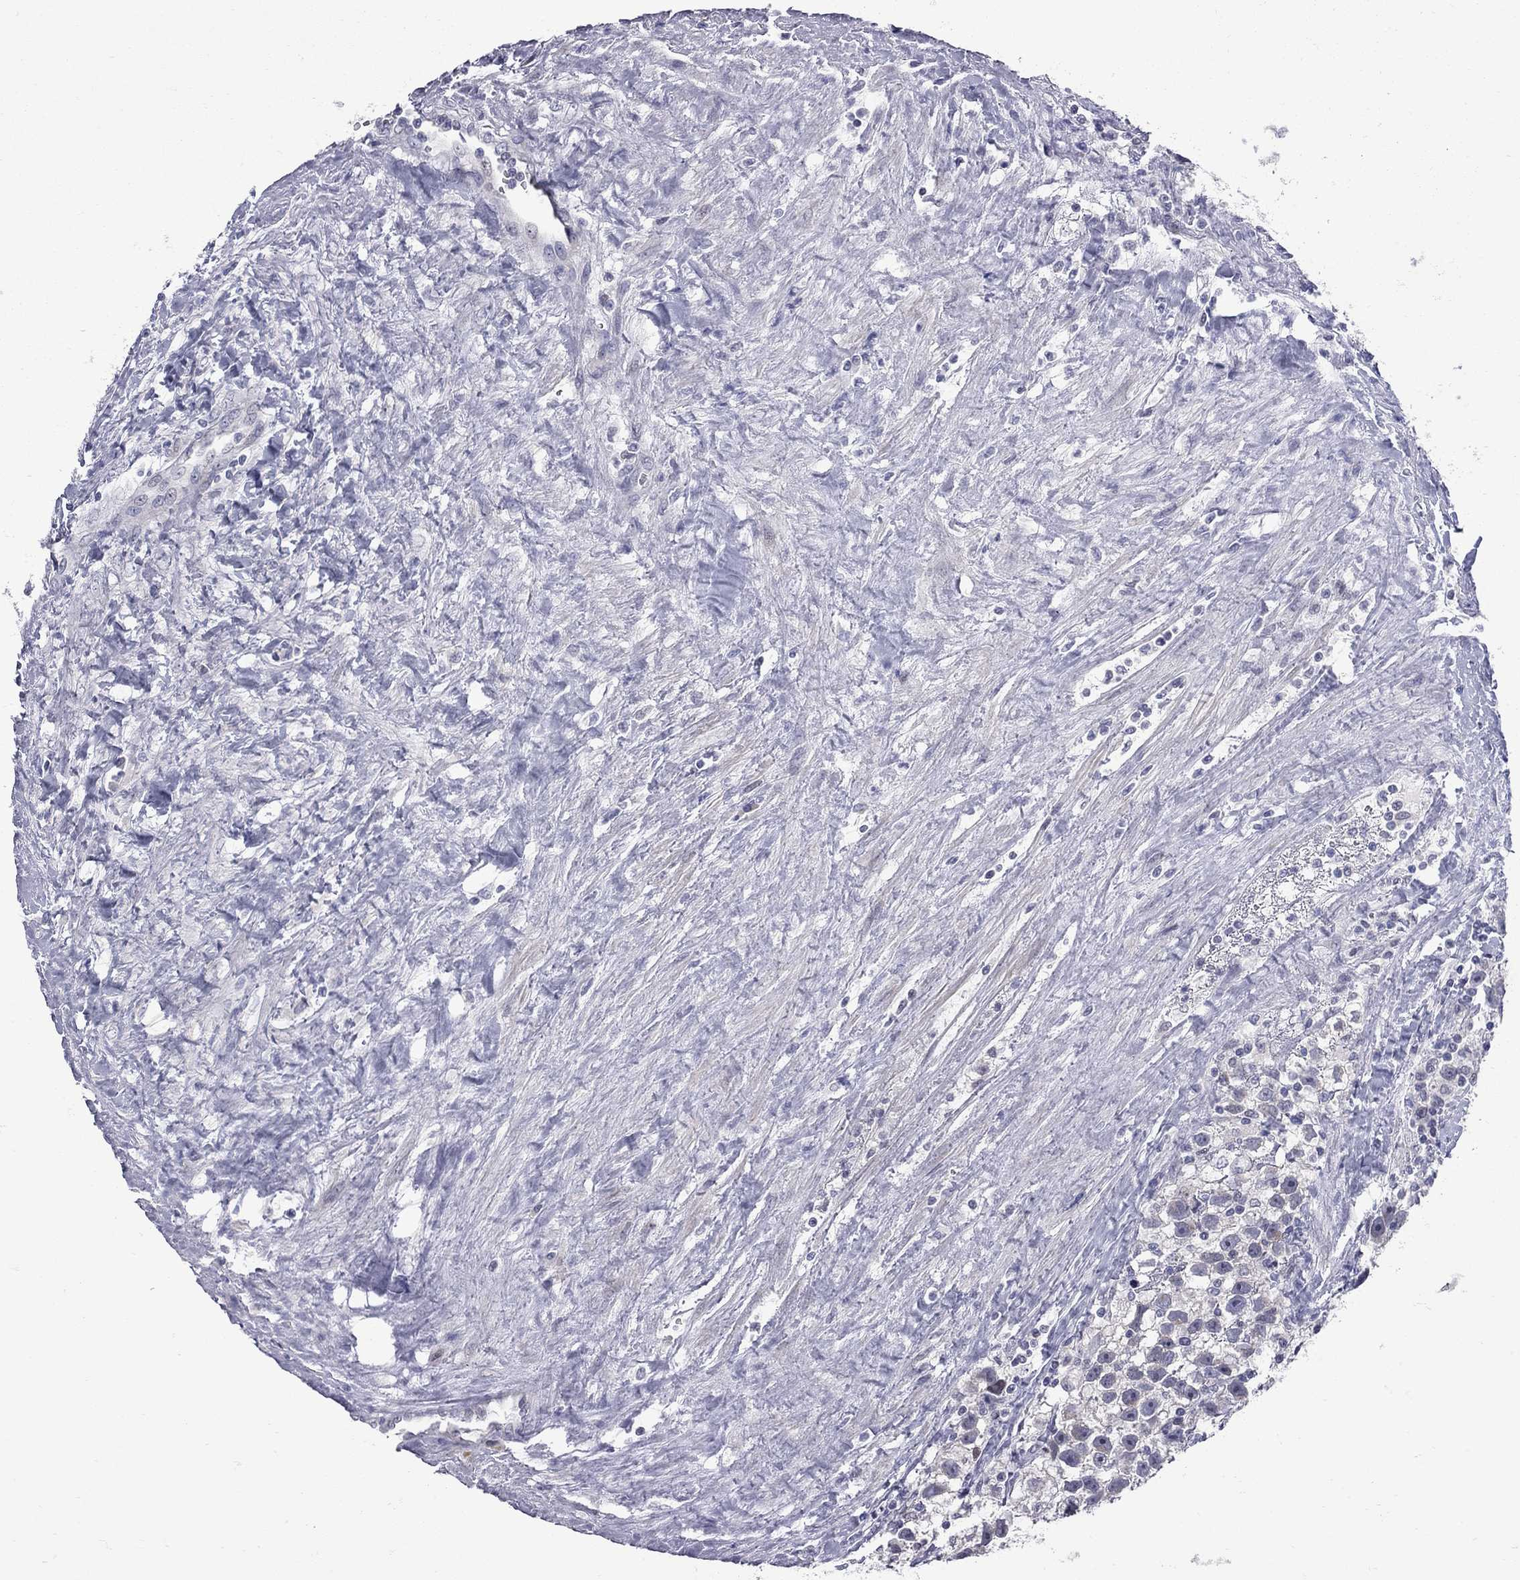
{"staining": {"intensity": "negative", "quantity": "none", "location": "none"}, "tissue": "testis cancer", "cell_type": "Tumor cells", "image_type": "cancer", "snomed": [{"axis": "morphology", "description": "Seminoma, NOS"}, {"axis": "topography", "description": "Testis"}], "caption": "Immunohistochemistry micrograph of neoplastic tissue: seminoma (testis) stained with DAB exhibits no significant protein positivity in tumor cells. (Stains: DAB IHC with hematoxylin counter stain, Microscopy: brightfield microscopy at high magnification).", "gene": "NRARP", "patient": {"sex": "male", "age": 43}}